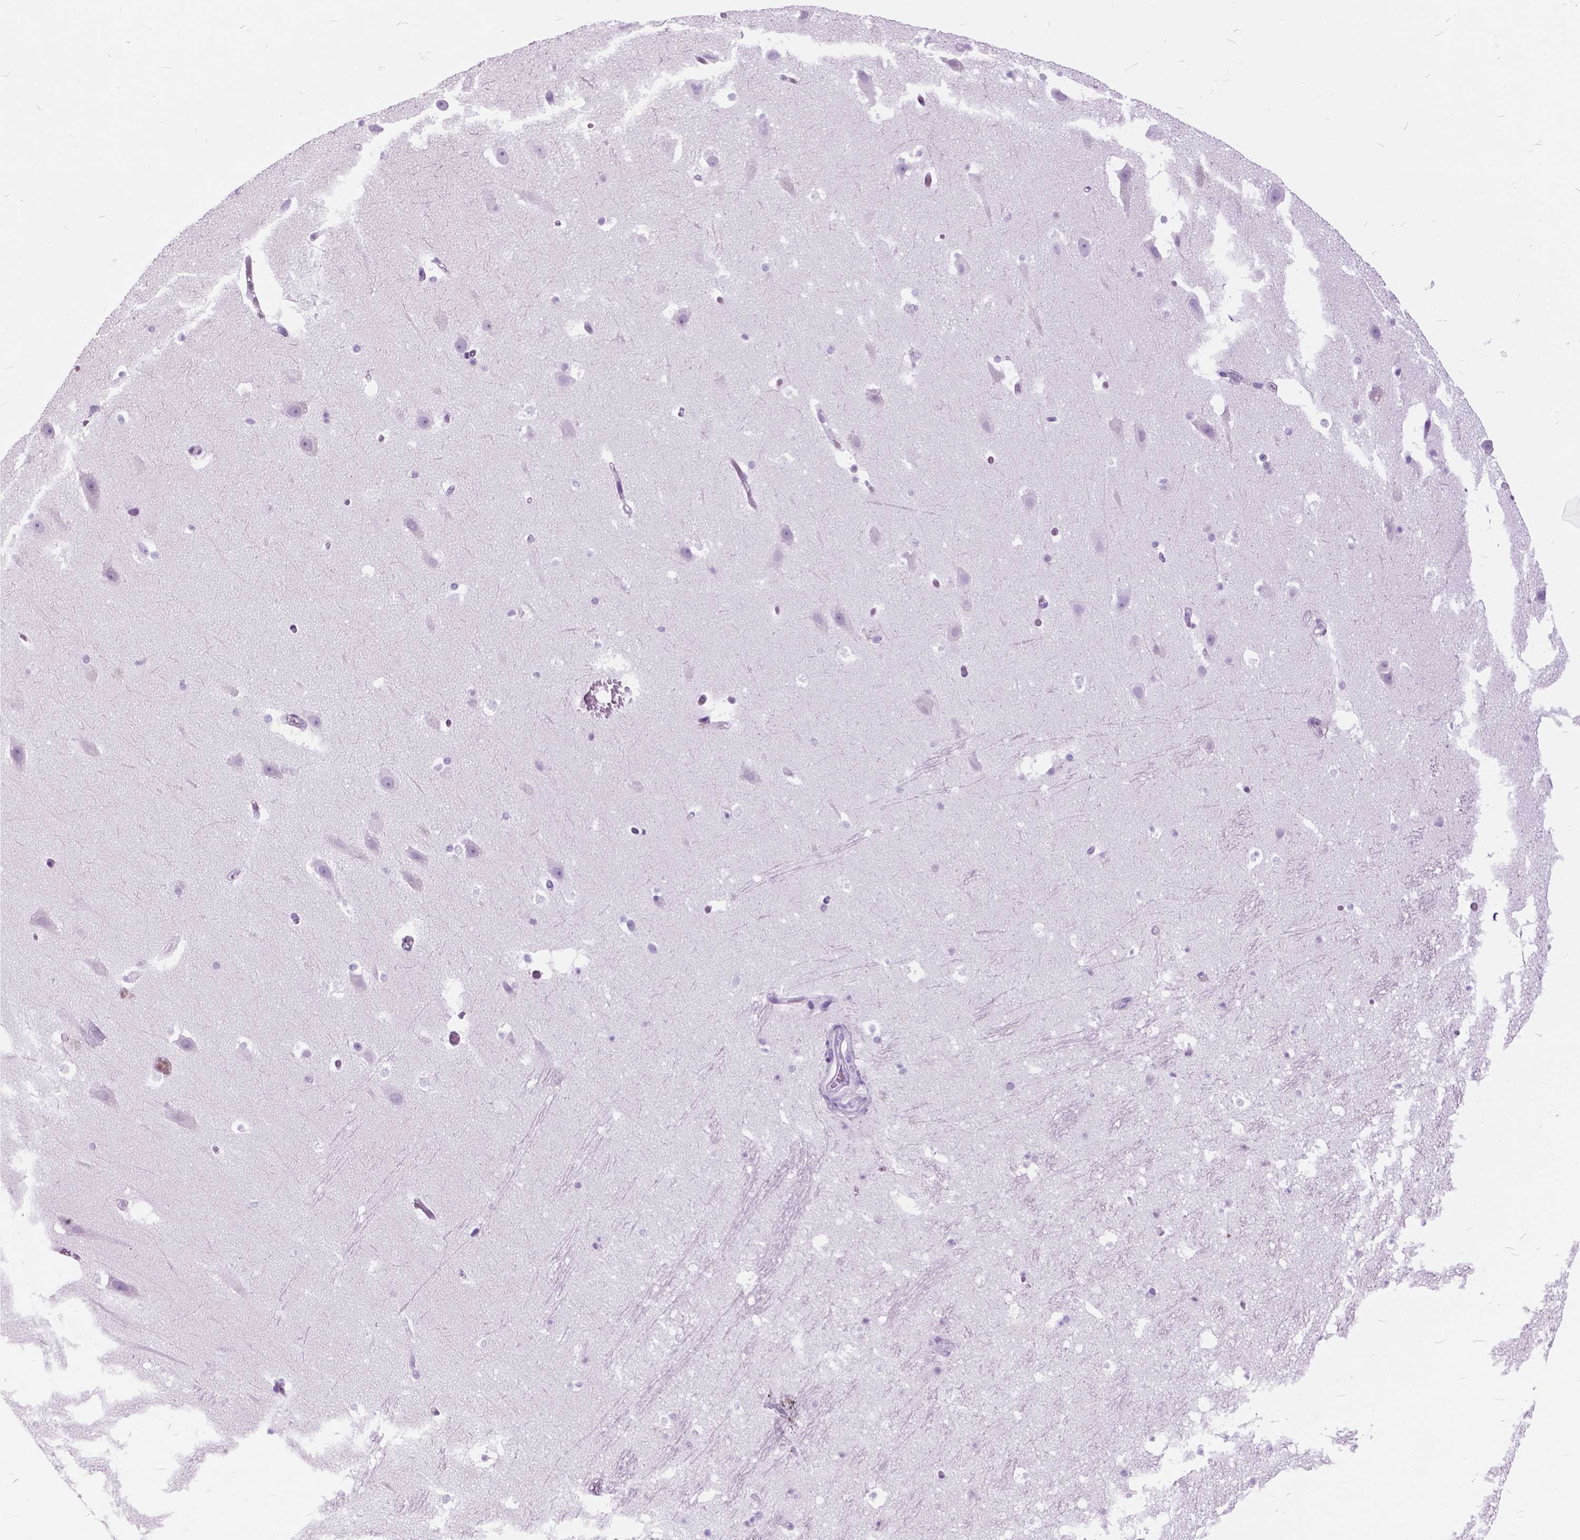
{"staining": {"intensity": "negative", "quantity": "none", "location": "none"}, "tissue": "hippocampus", "cell_type": "Glial cells", "image_type": "normal", "snomed": [{"axis": "morphology", "description": "Normal tissue, NOS"}, {"axis": "topography", "description": "Hippocampus"}], "caption": "This is an immunohistochemistry micrograph of normal hippocampus. There is no positivity in glial cells.", "gene": "GDF9", "patient": {"sex": "male", "age": 26}}